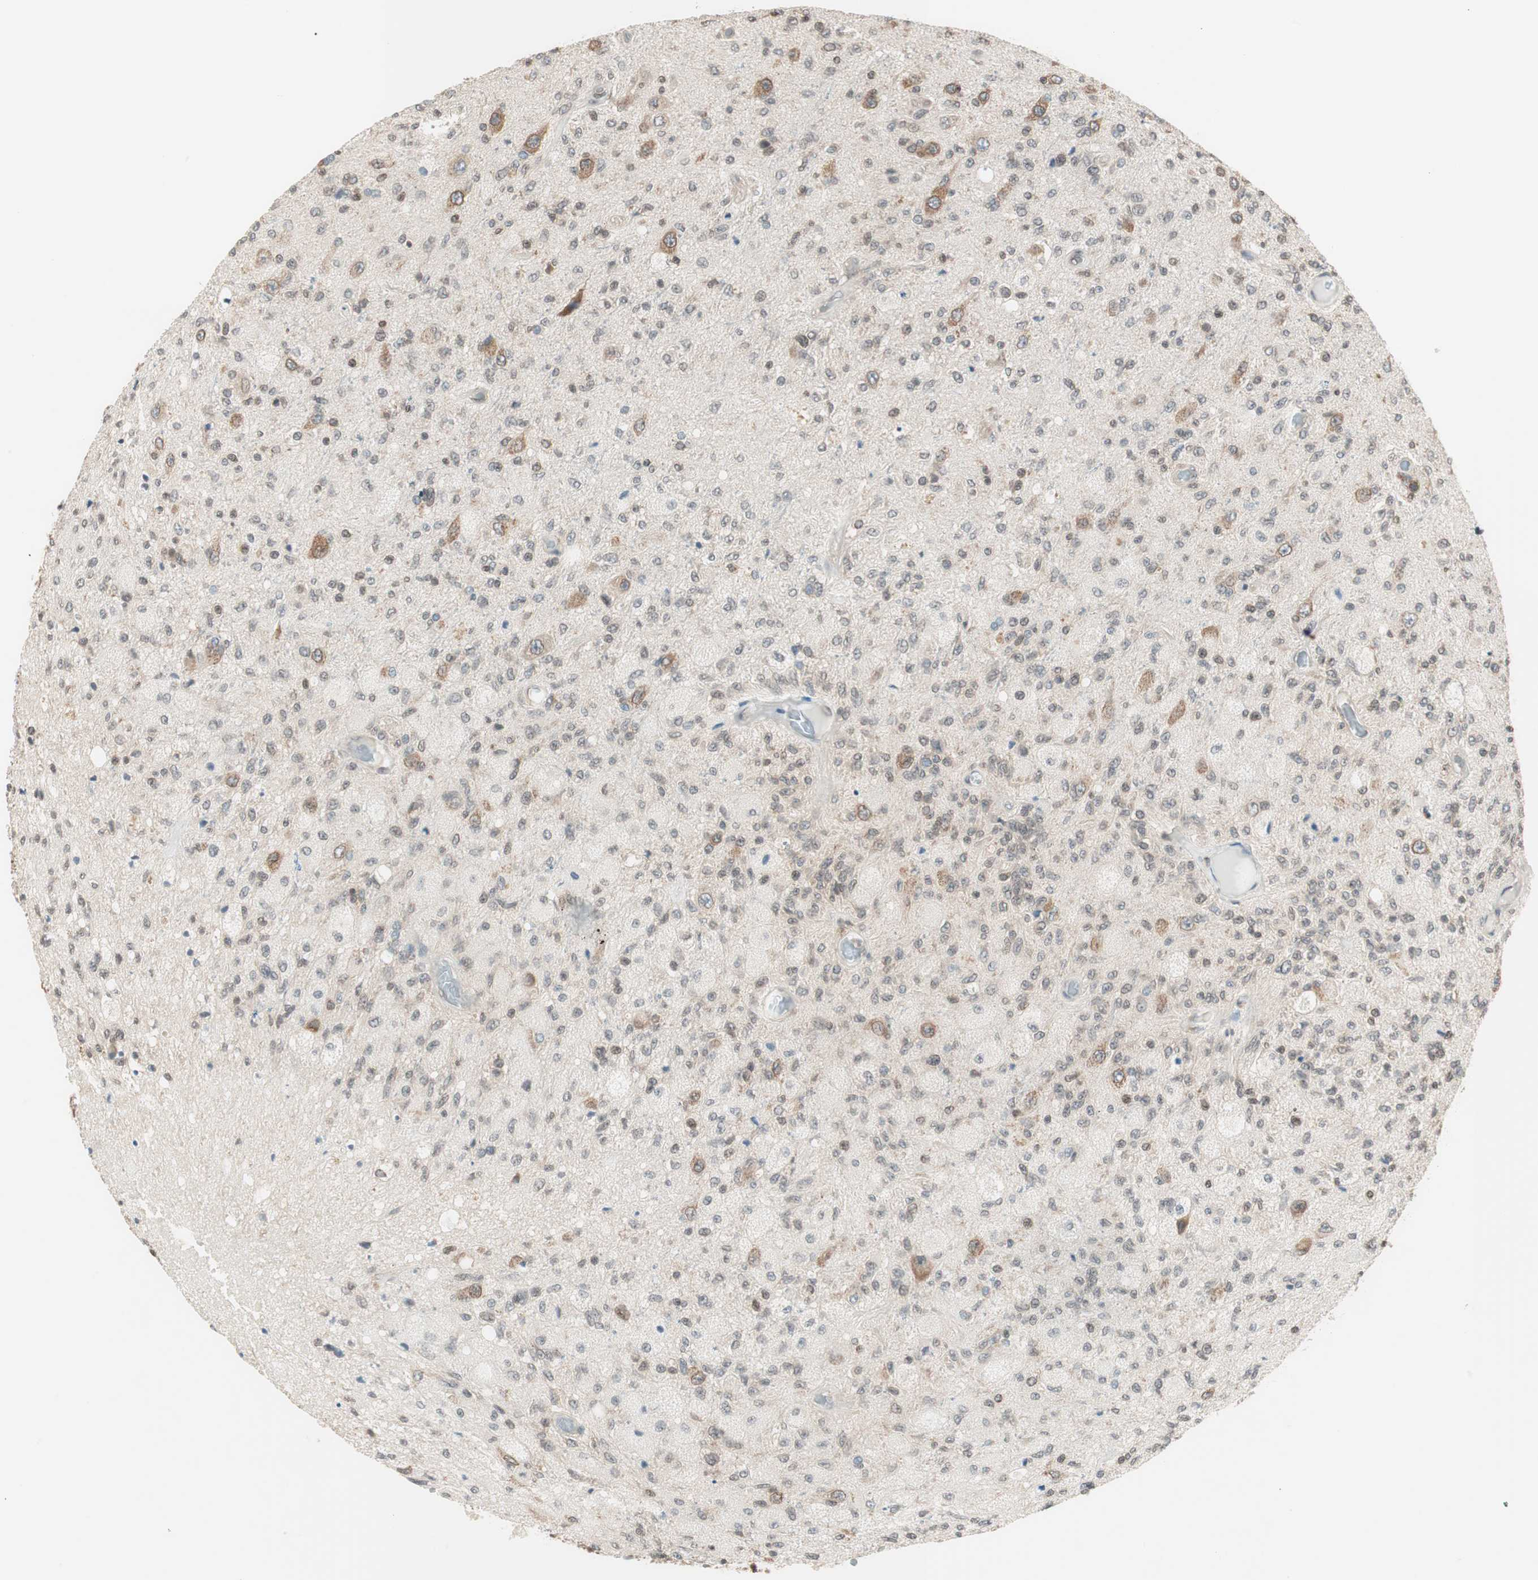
{"staining": {"intensity": "moderate", "quantity": "<25%", "location": "cytoplasmic/membranous"}, "tissue": "glioma", "cell_type": "Tumor cells", "image_type": "cancer", "snomed": [{"axis": "morphology", "description": "Normal tissue, NOS"}, {"axis": "morphology", "description": "Glioma, malignant, High grade"}, {"axis": "topography", "description": "Cerebral cortex"}], "caption": "Brown immunohistochemical staining in human malignant high-grade glioma demonstrates moderate cytoplasmic/membranous expression in about <25% of tumor cells. Nuclei are stained in blue.", "gene": "UBE2I", "patient": {"sex": "male", "age": 77}}